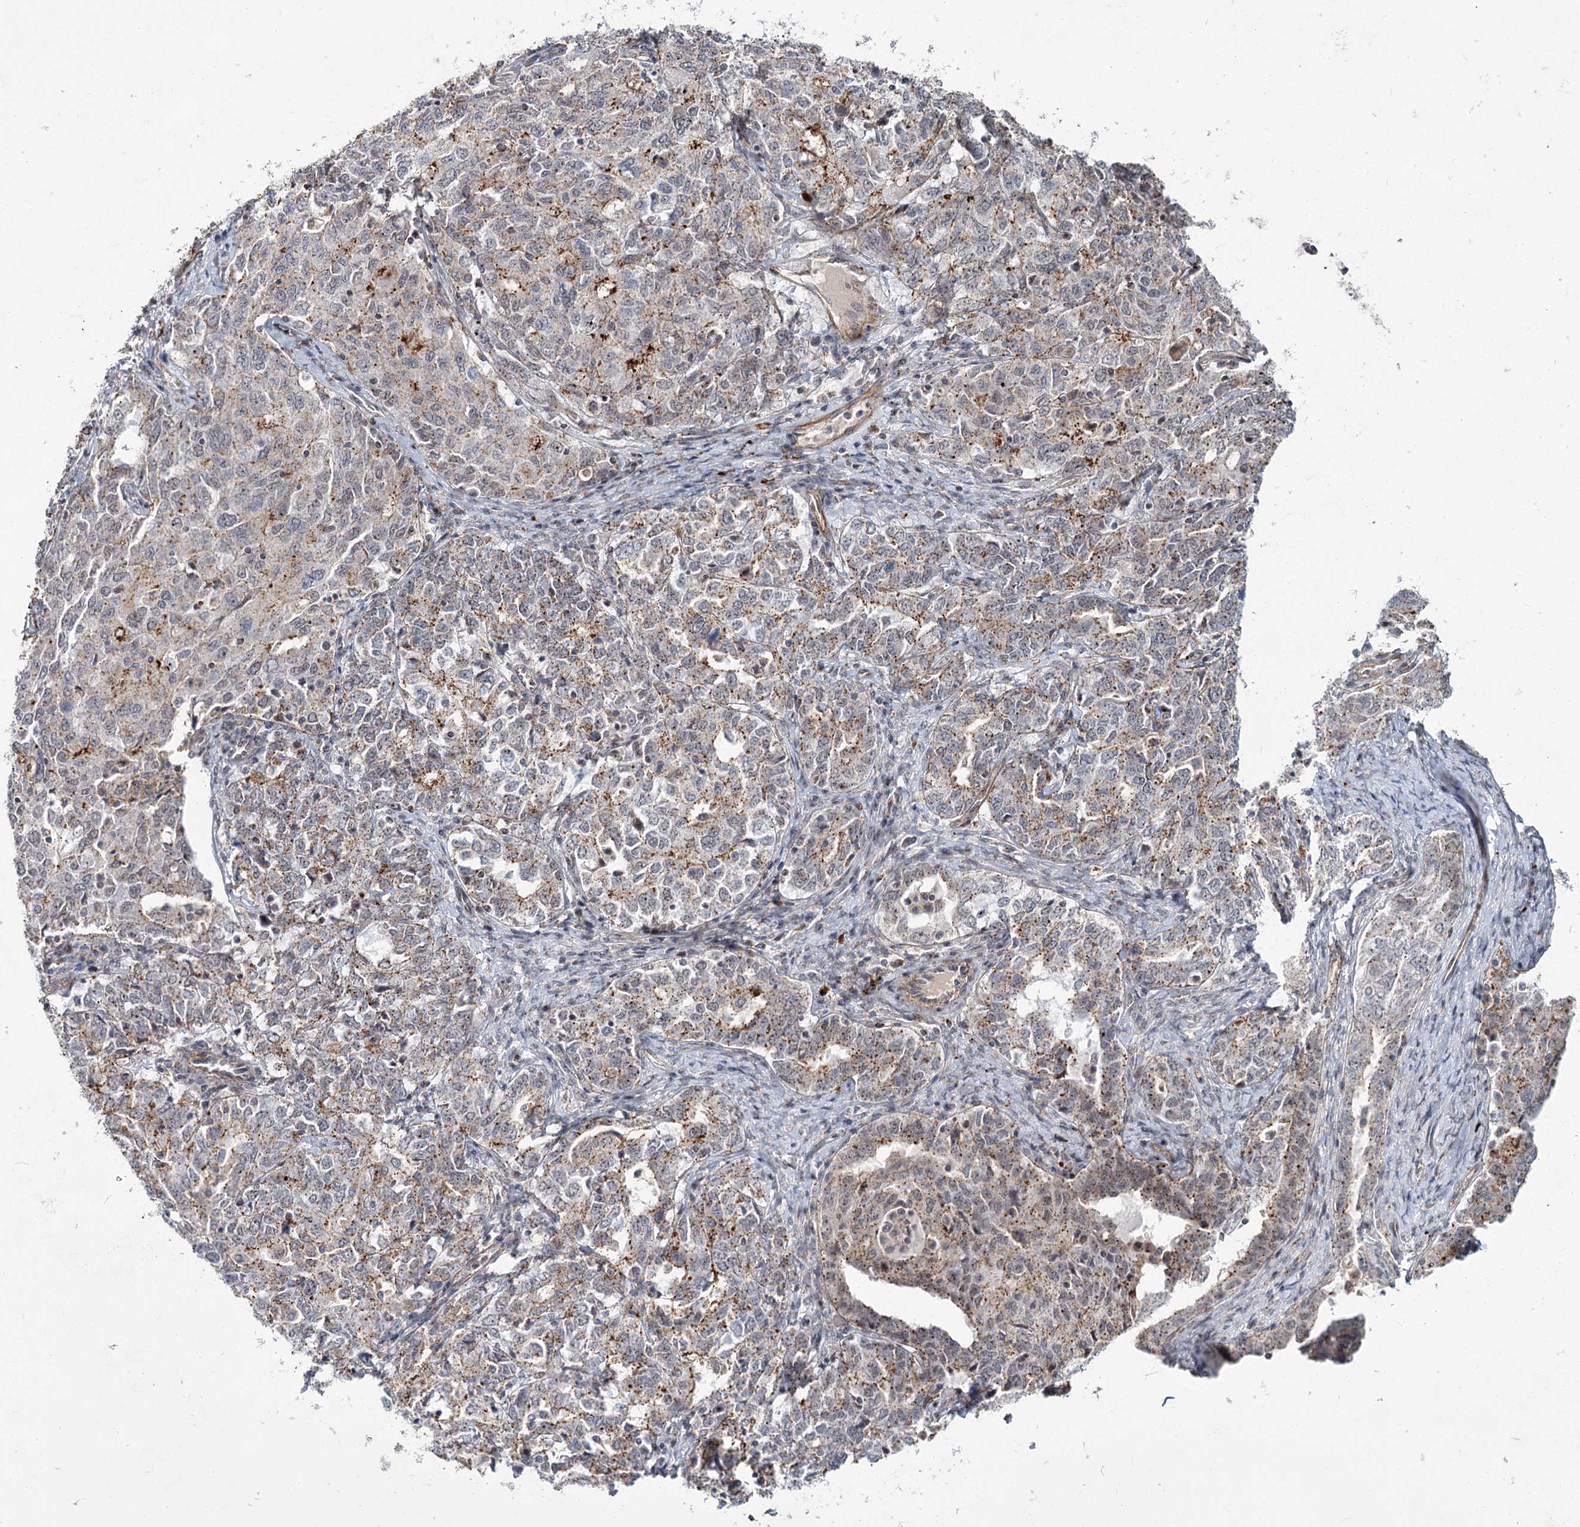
{"staining": {"intensity": "moderate", "quantity": "25%-75%", "location": "cytoplasmic/membranous"}, "tissue": "ovarian cancer", "cell_type": "Tumor cells", "image_type": "cancer", "snomed": [{"axis": "morphology", "description": "Carcinoma, endometroid"}, {"axis": "topography", "description": "Ovary"}], "caption": "Protein staining of ovarian cancer (endometroid carcinoma) tissue exhibits moderate cytoplasmic/membranous staining in about 25%-75% of tumor cells. (DAB (3,3'-diaminobenzidine) IHC, brown staining for protein, blue staining for nuclei).", "gene": "ATL2", "patient": {"sex": "female", "age": 62}}